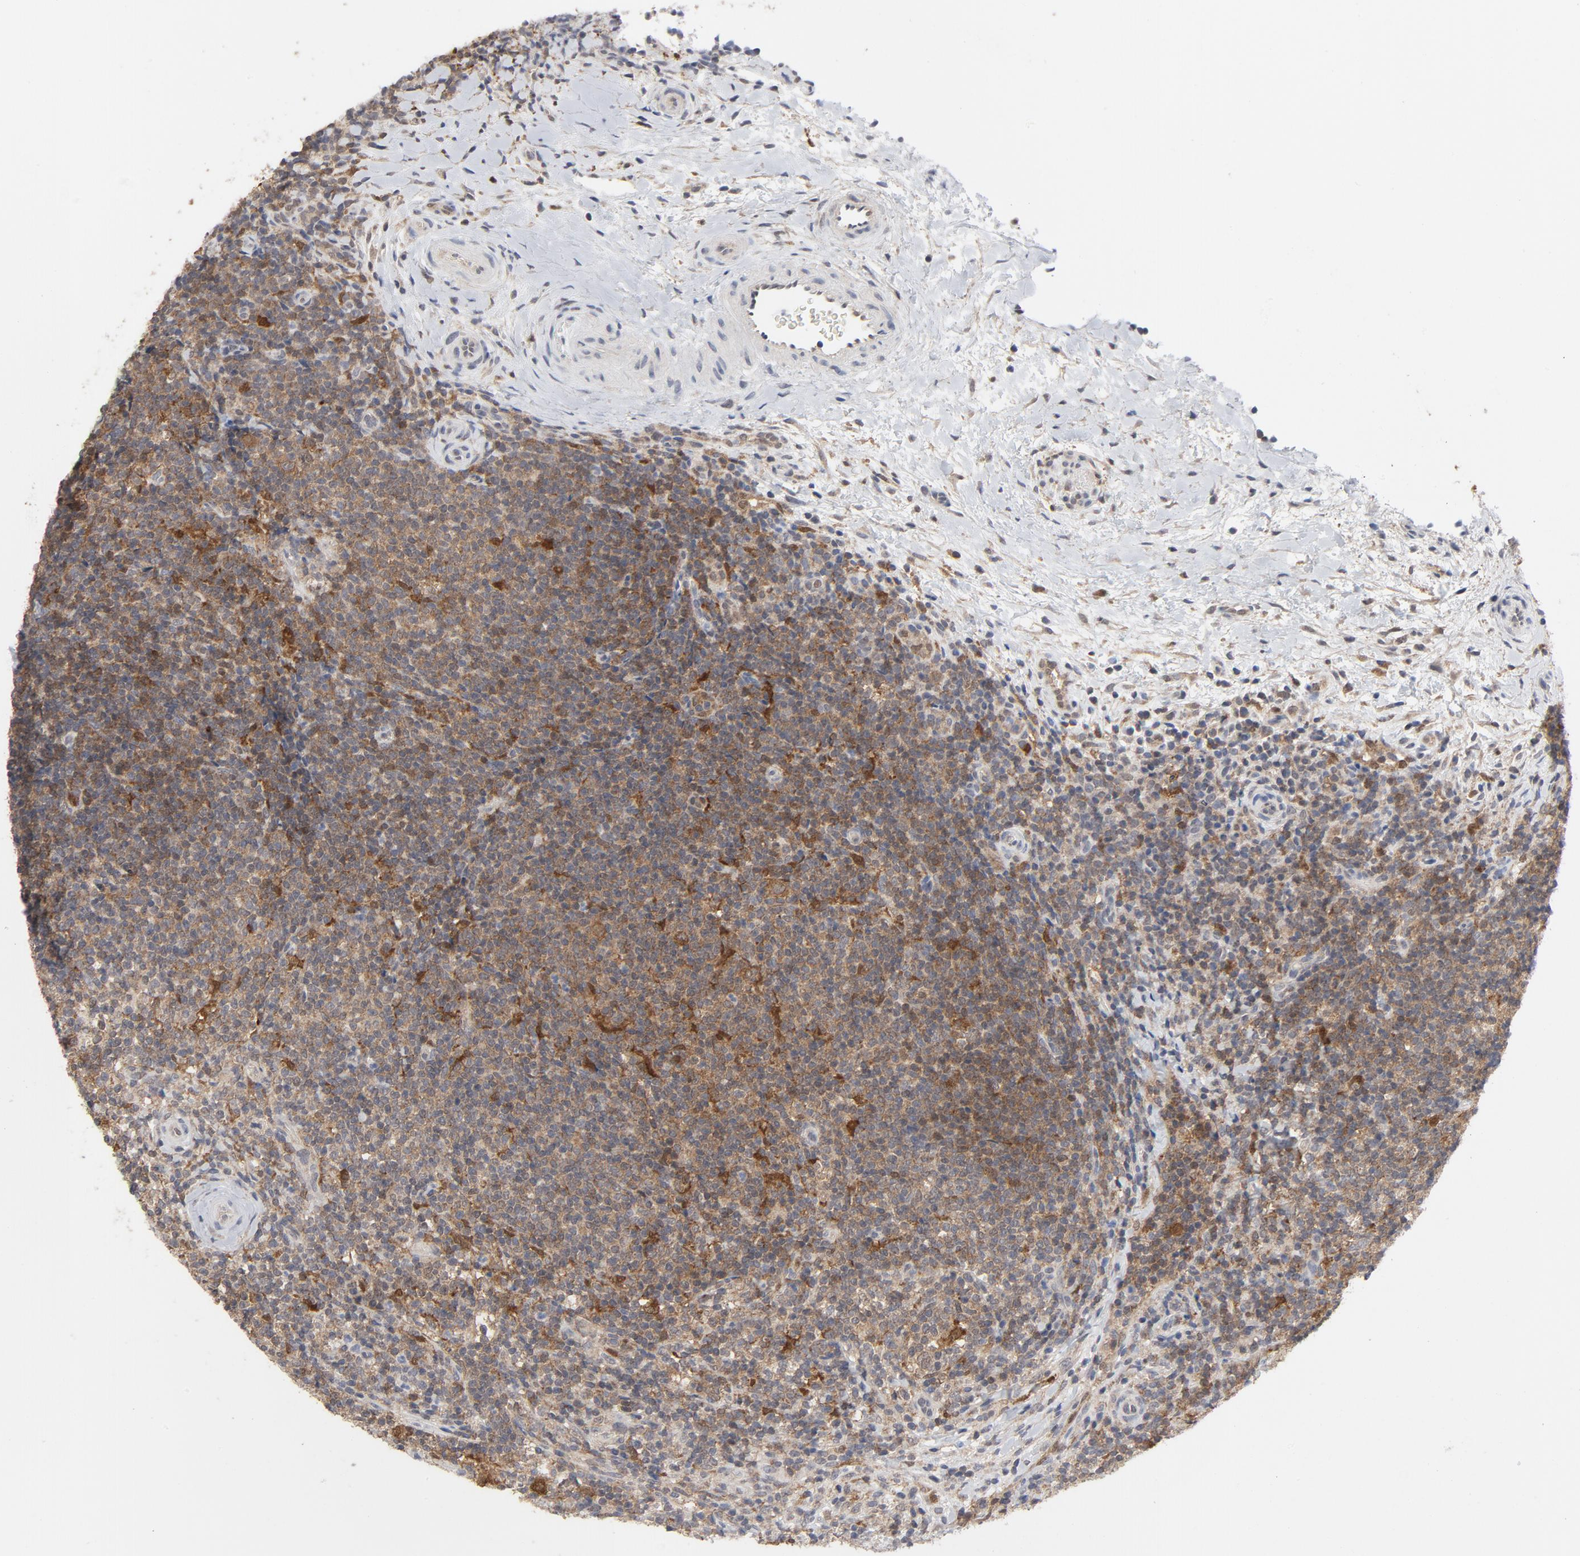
{"staining": {"intensity": "moderate", "quantity": ">75%", "location": "cytoplasmic/membranous"}, "tissue": "lymphoma", "cell_type": "Tumor cells", "image_type": "cancer", "snomed": [{"axis": "morphology", "description": "Malignant lymphoma, non-Hodgkin's type, Low grade"}, {"axis": "topography", "description": "Lymph node"}], "caption": "DAB (3,3'-diaminobenzidine) immunohistochemical staining of human lymphoma displays moderate cytoplasmic/membranous protein staining in about >75% of tumor cells.", "gene": "PRDX1", "patient": {"sex": "female", "age": 76}}